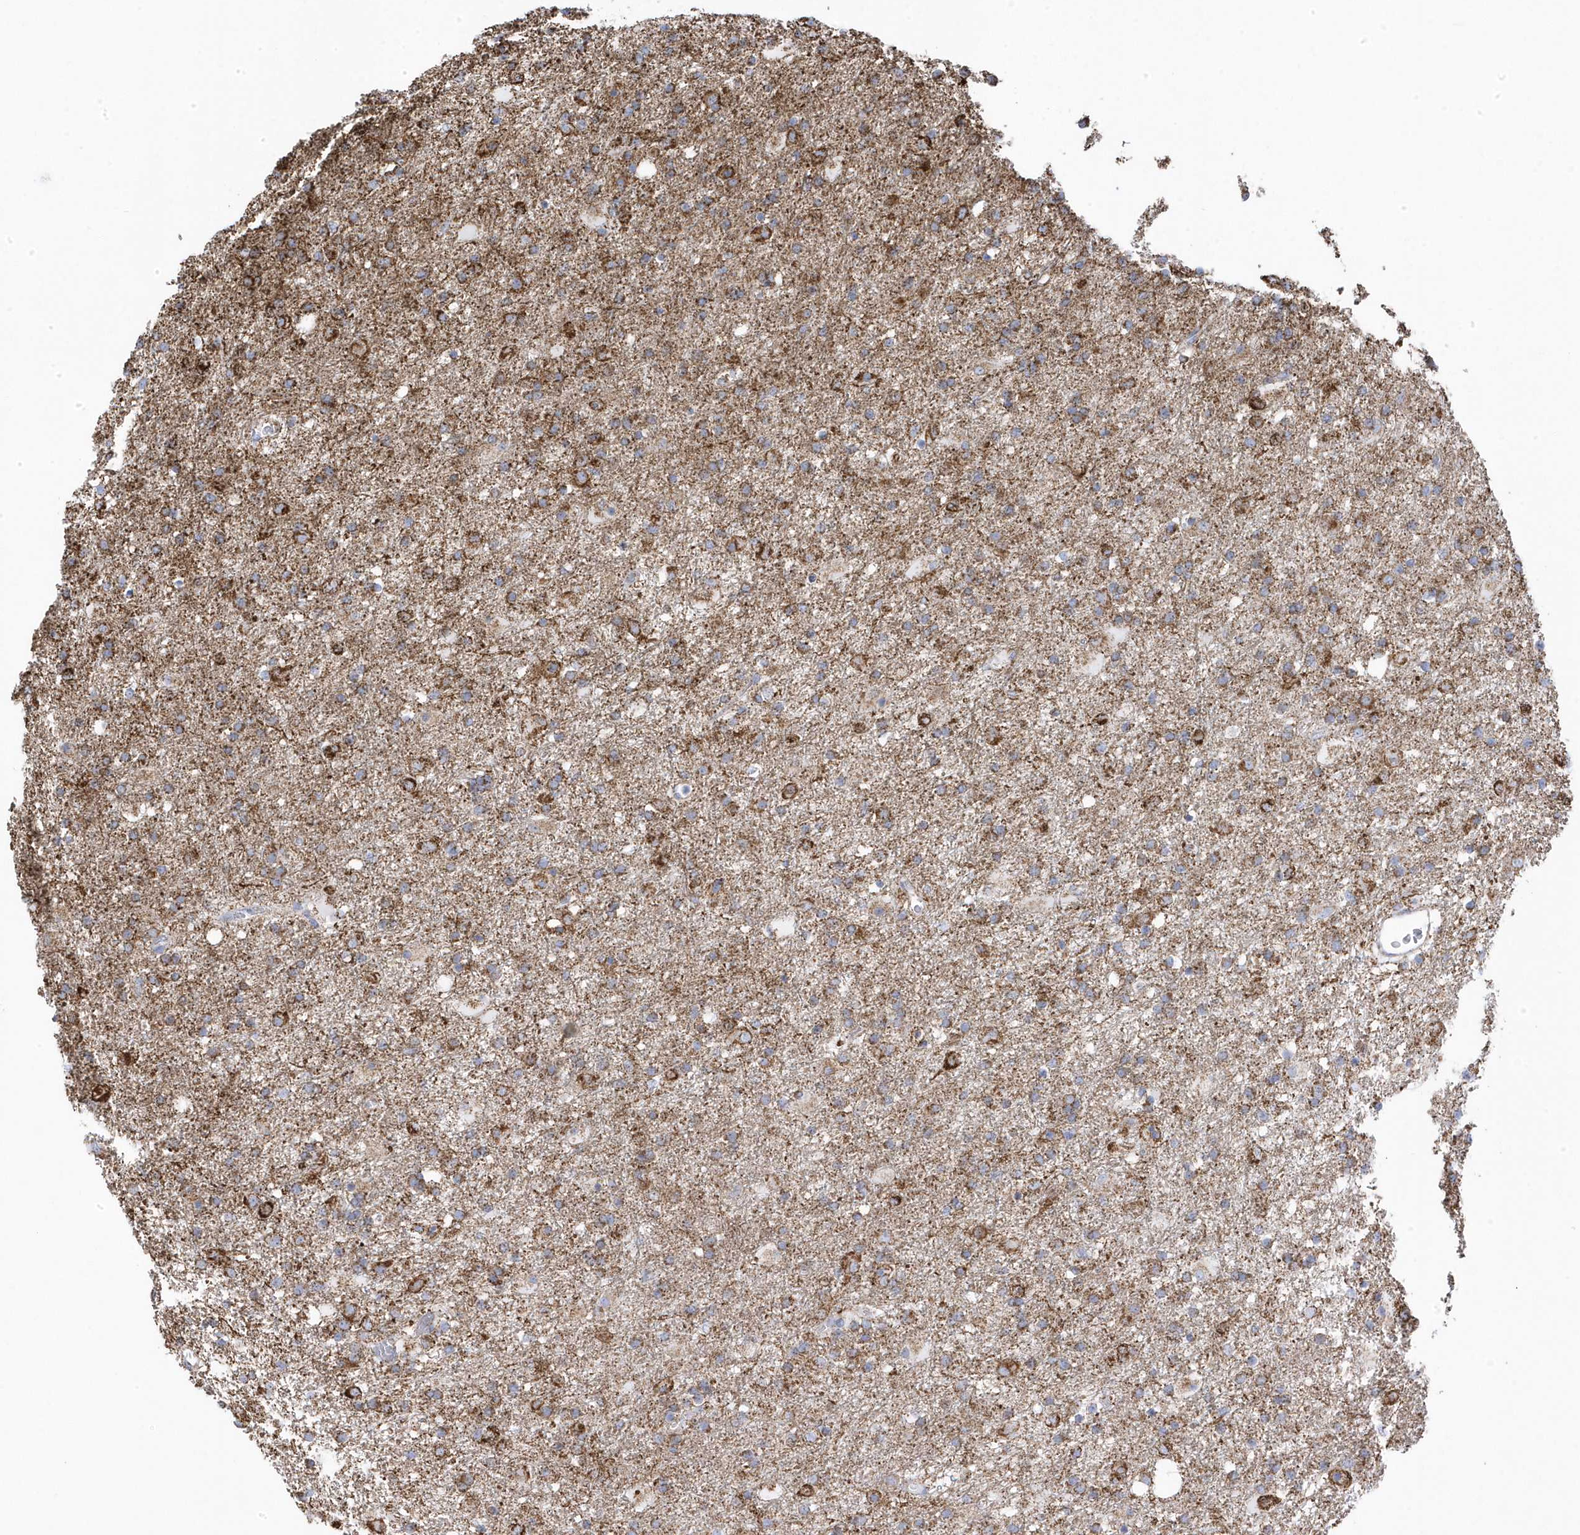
{"staining": {"intensity": "moderate", "quantity": "25%-75%", "location": "cytoplasmic/membranous"}, "tissue": "glioma", "cell_type": "Tumor cells", "image_type": "cancer", "snomed": [{"axis": "morphology", "description": "Glioma, malignant, Low grade"}, {"axis": "topography", "description": "Brain"}], "caption": "A high-resolution histopathology image shows immunohistochemistry staining of glioma, which exhibits moderate cytoplasmic/membranous positivity in approximately 25%-75% of tumor cells.", "gene": "GTPBP8", "patient": {"sex": "male", "age": 65}}